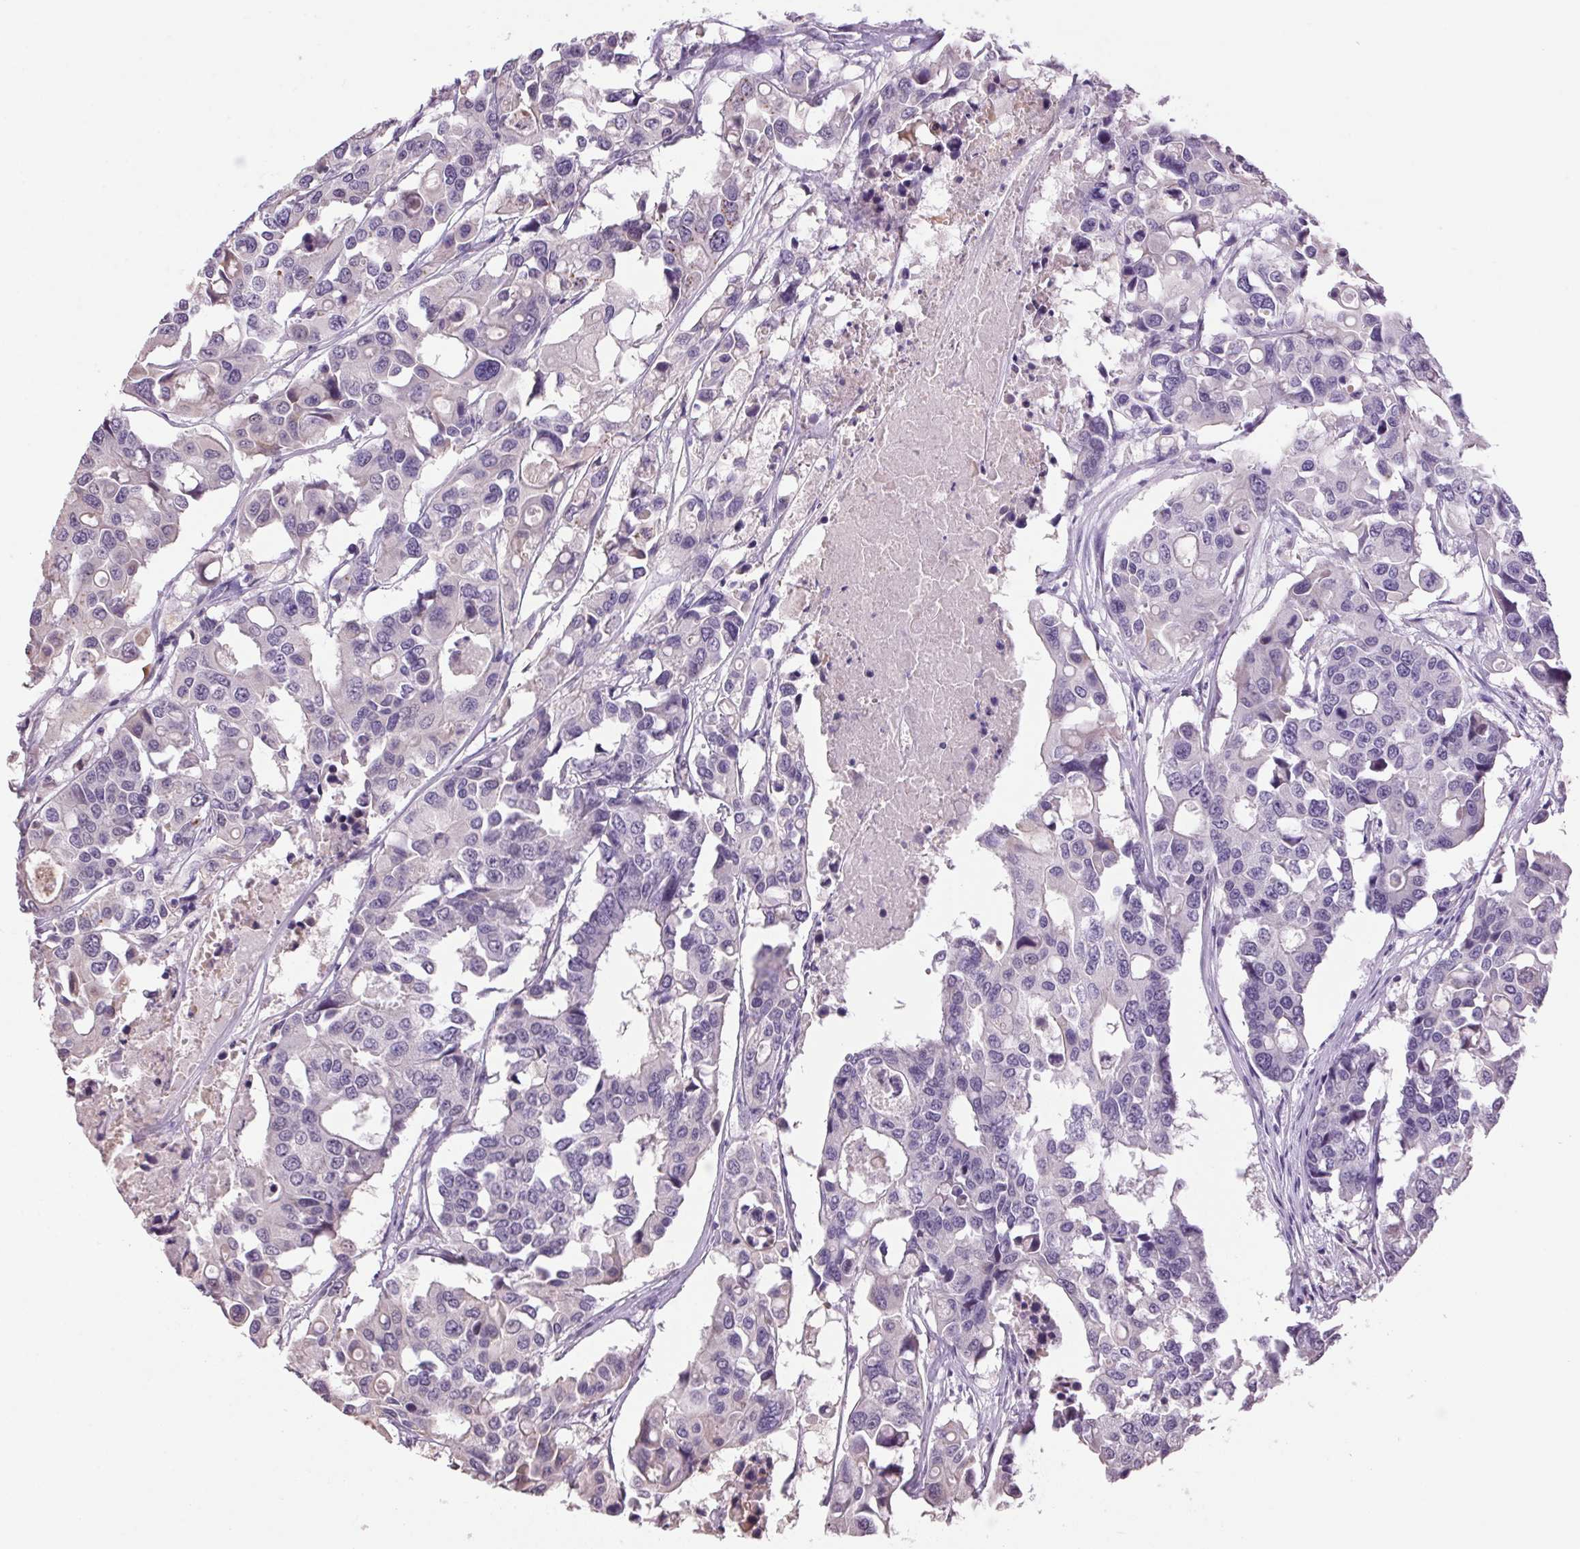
{"staining": {"intensity": "negative", "quantity": "none", "location": "none"}, "tissue": "colorectal cancer", "cell_type": "Tumor cells", "image_type": "cancer", "snomed": [{"axis": "morphology", "description": "Adenocarcinoma, NOS"}, {"axis": "topography", "description": "Colon"}], "caption": "Adenocarcinoma (colorectal) stained for a protein using immunohistochemistry displays no expression tumor cells.", "gene": "VWA3B", "patient": {"sex": "male", "age": 77}}